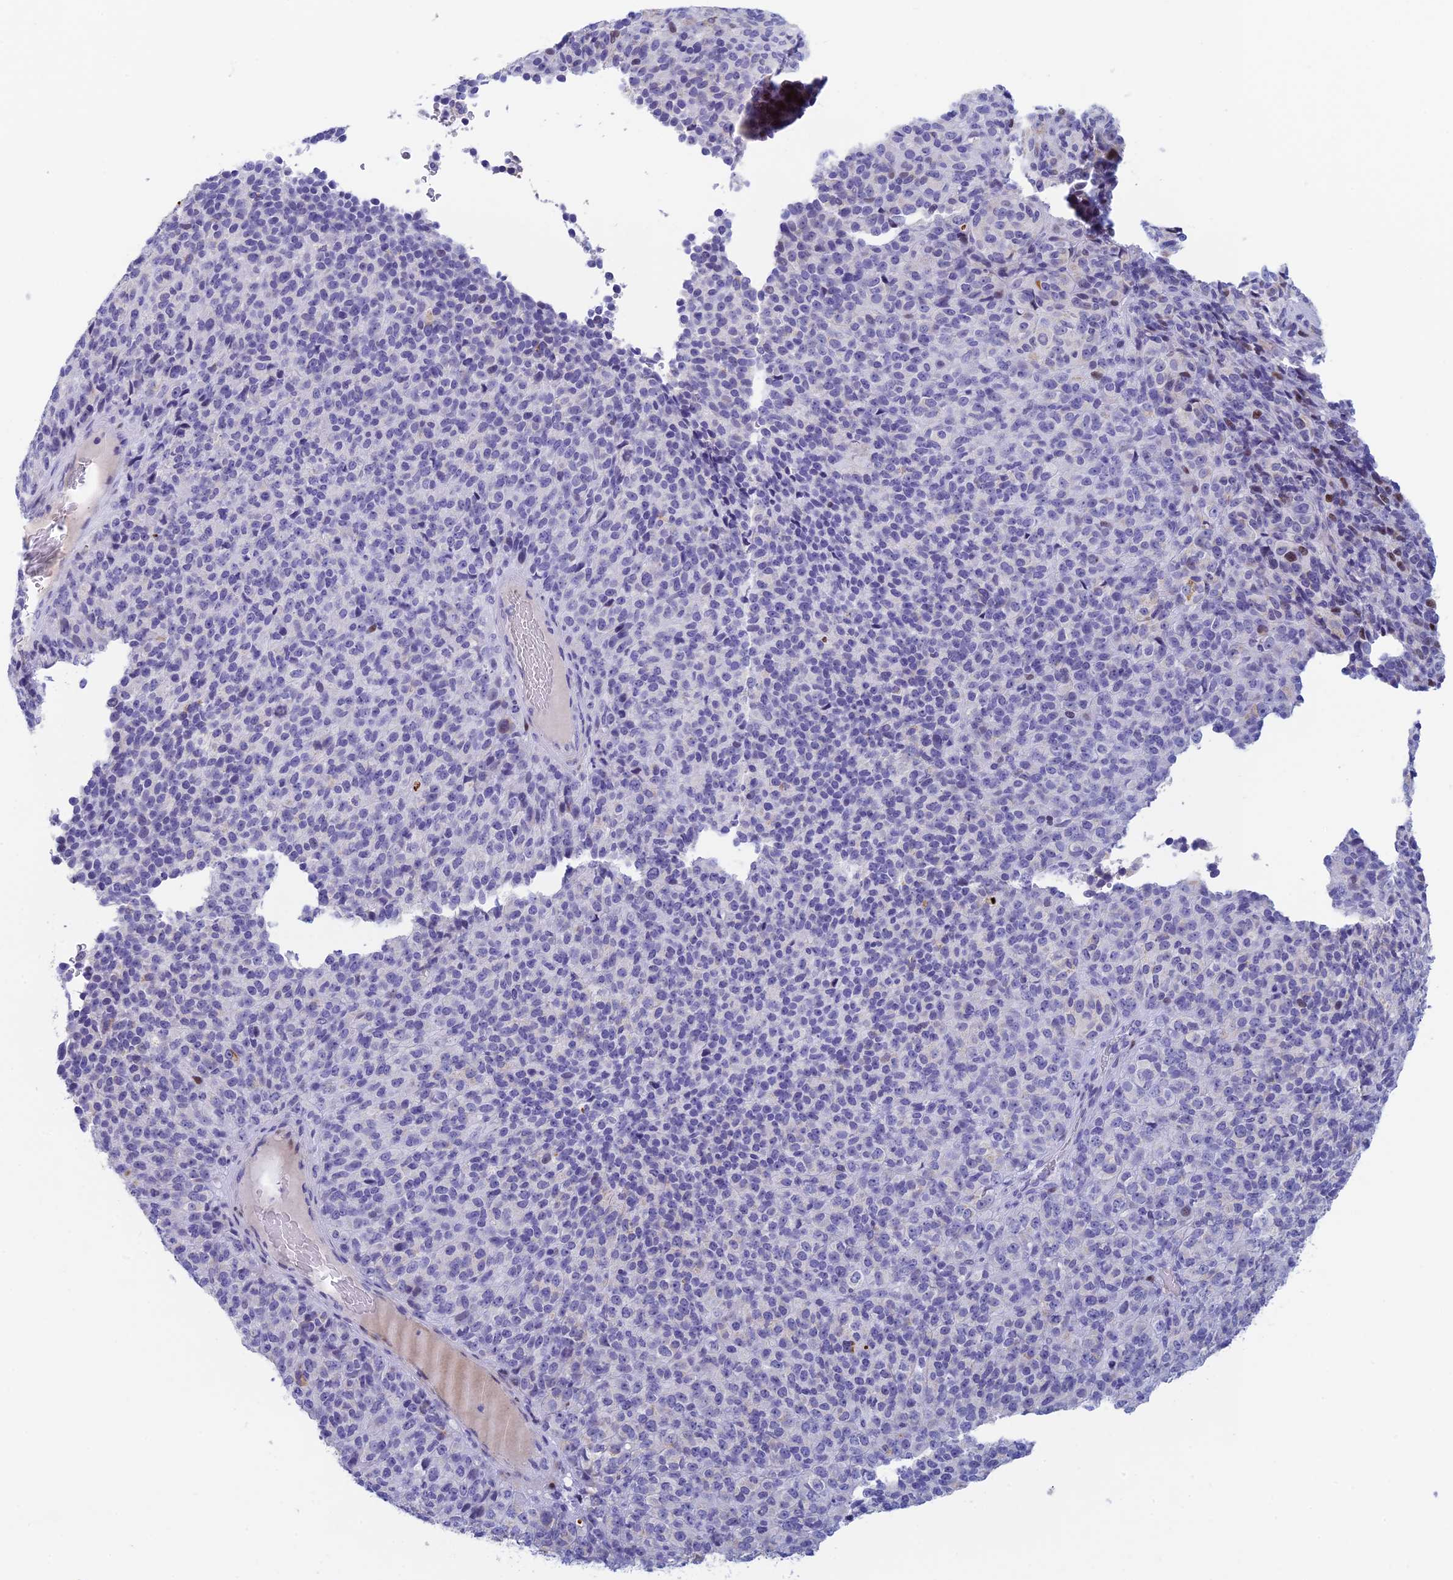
{"staining": {"intensity": "negative", "quantity": "none", "location": "none"}, "tissue": "melanoma", "cell_type": "Tumor cells", "image_type": "cancer", "snomed": [{"axis": "morphology", "description": "Malignant melanoma, Metastatic site"}, {"axis": "topography", "description": "Brain"}], "caption": "Immunohistochemical staining of human melanoma exhibits no significant positivity in tumor cells.", "gene": "REXO5", "patient": {"sex": "female", "age": 56}}